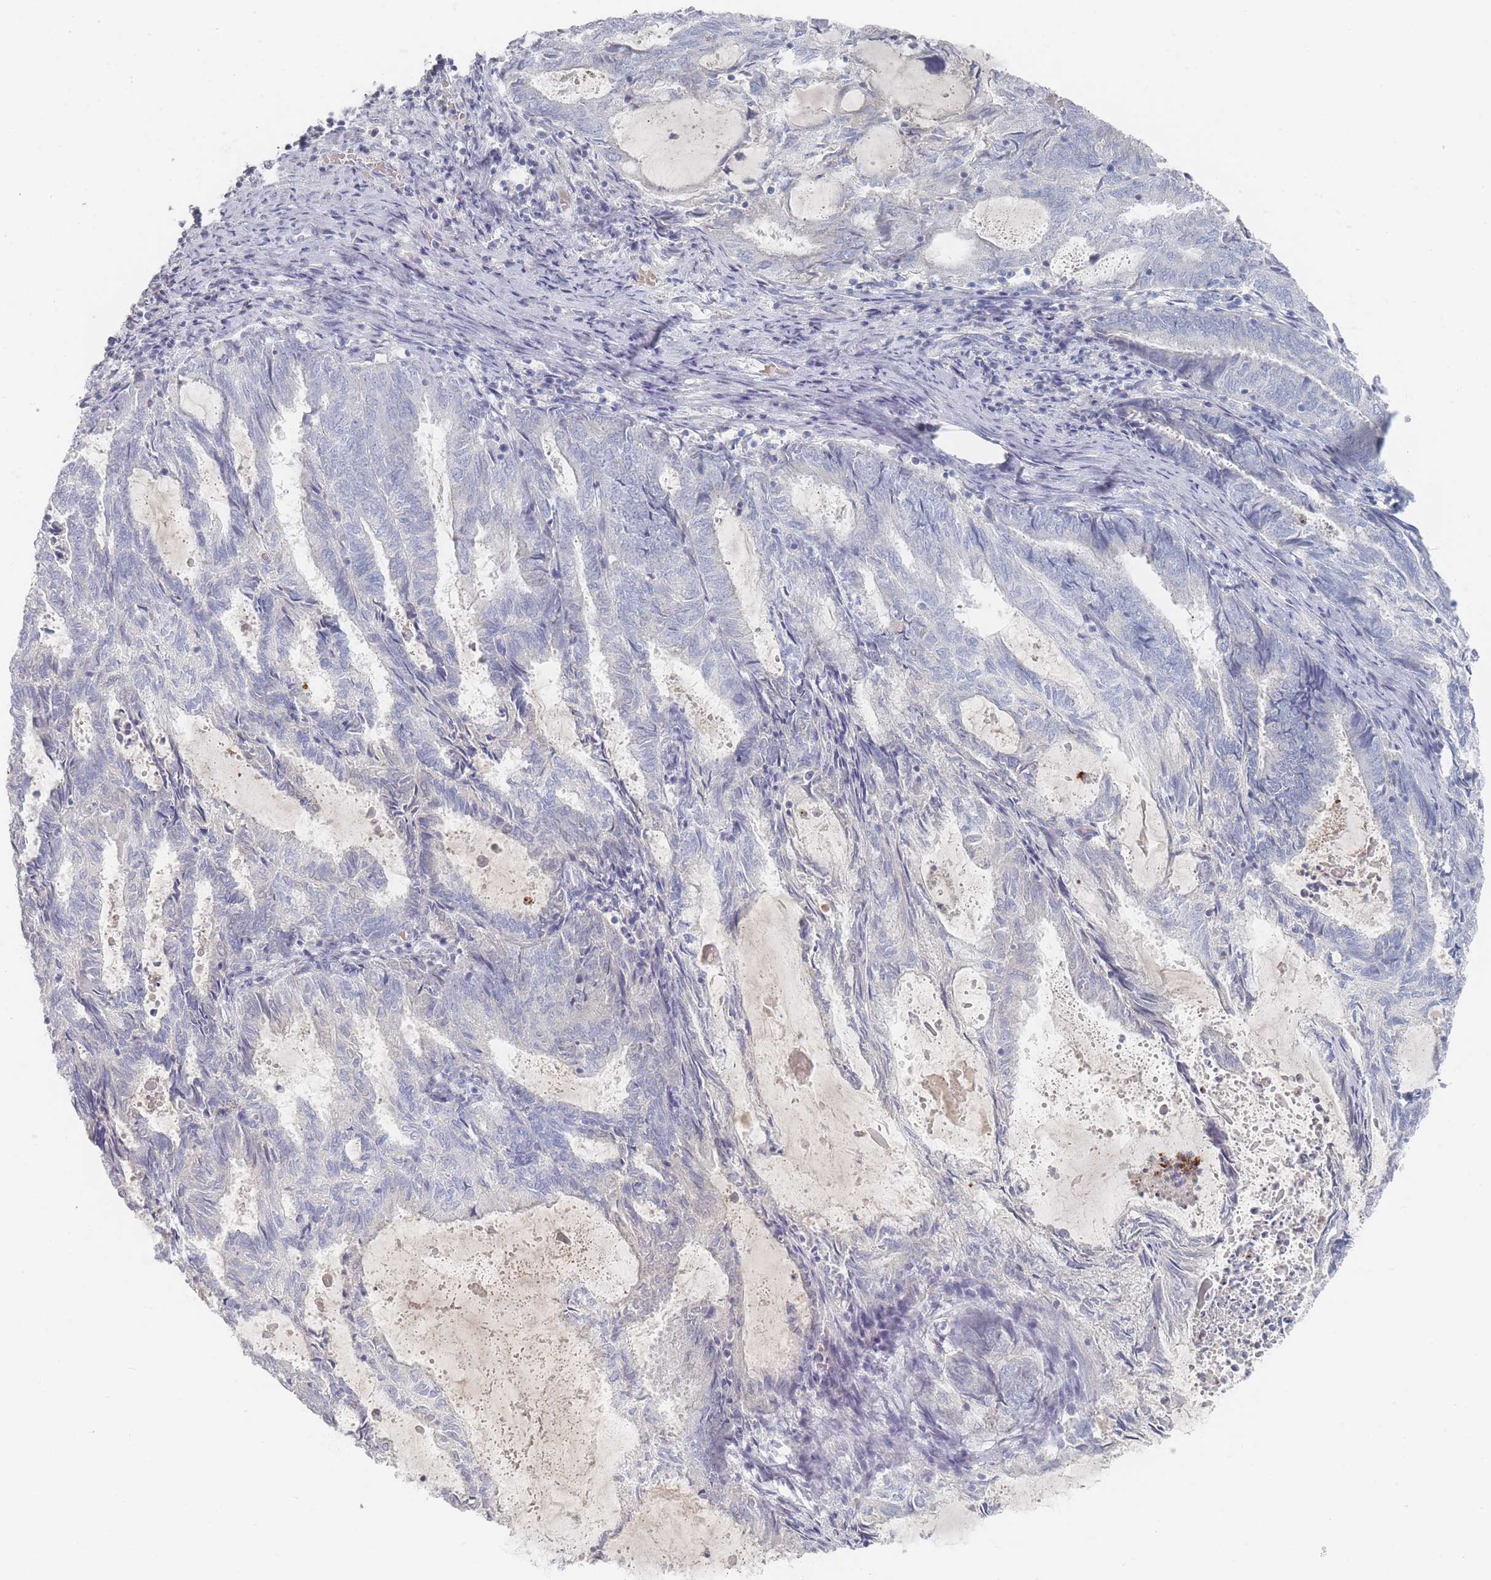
{"staining": {"intensity": "negative", "quantity": "none", "location": "none"}, "tissue": "endometrial cancer", "cell_type": "Tumor cells", "image_type": "cancer", "snomed": [{"axis": "morphology", "description": "Adenocarcinoma, NOS"}, {"axis": "topography", "description": "Endometrium"}], "caption": "Tumor cells are negative for protein expression in human adenocarcinoma (endometrial).", "gene": "HELZ2", "patient": {"sex": "female", "age": 80}}